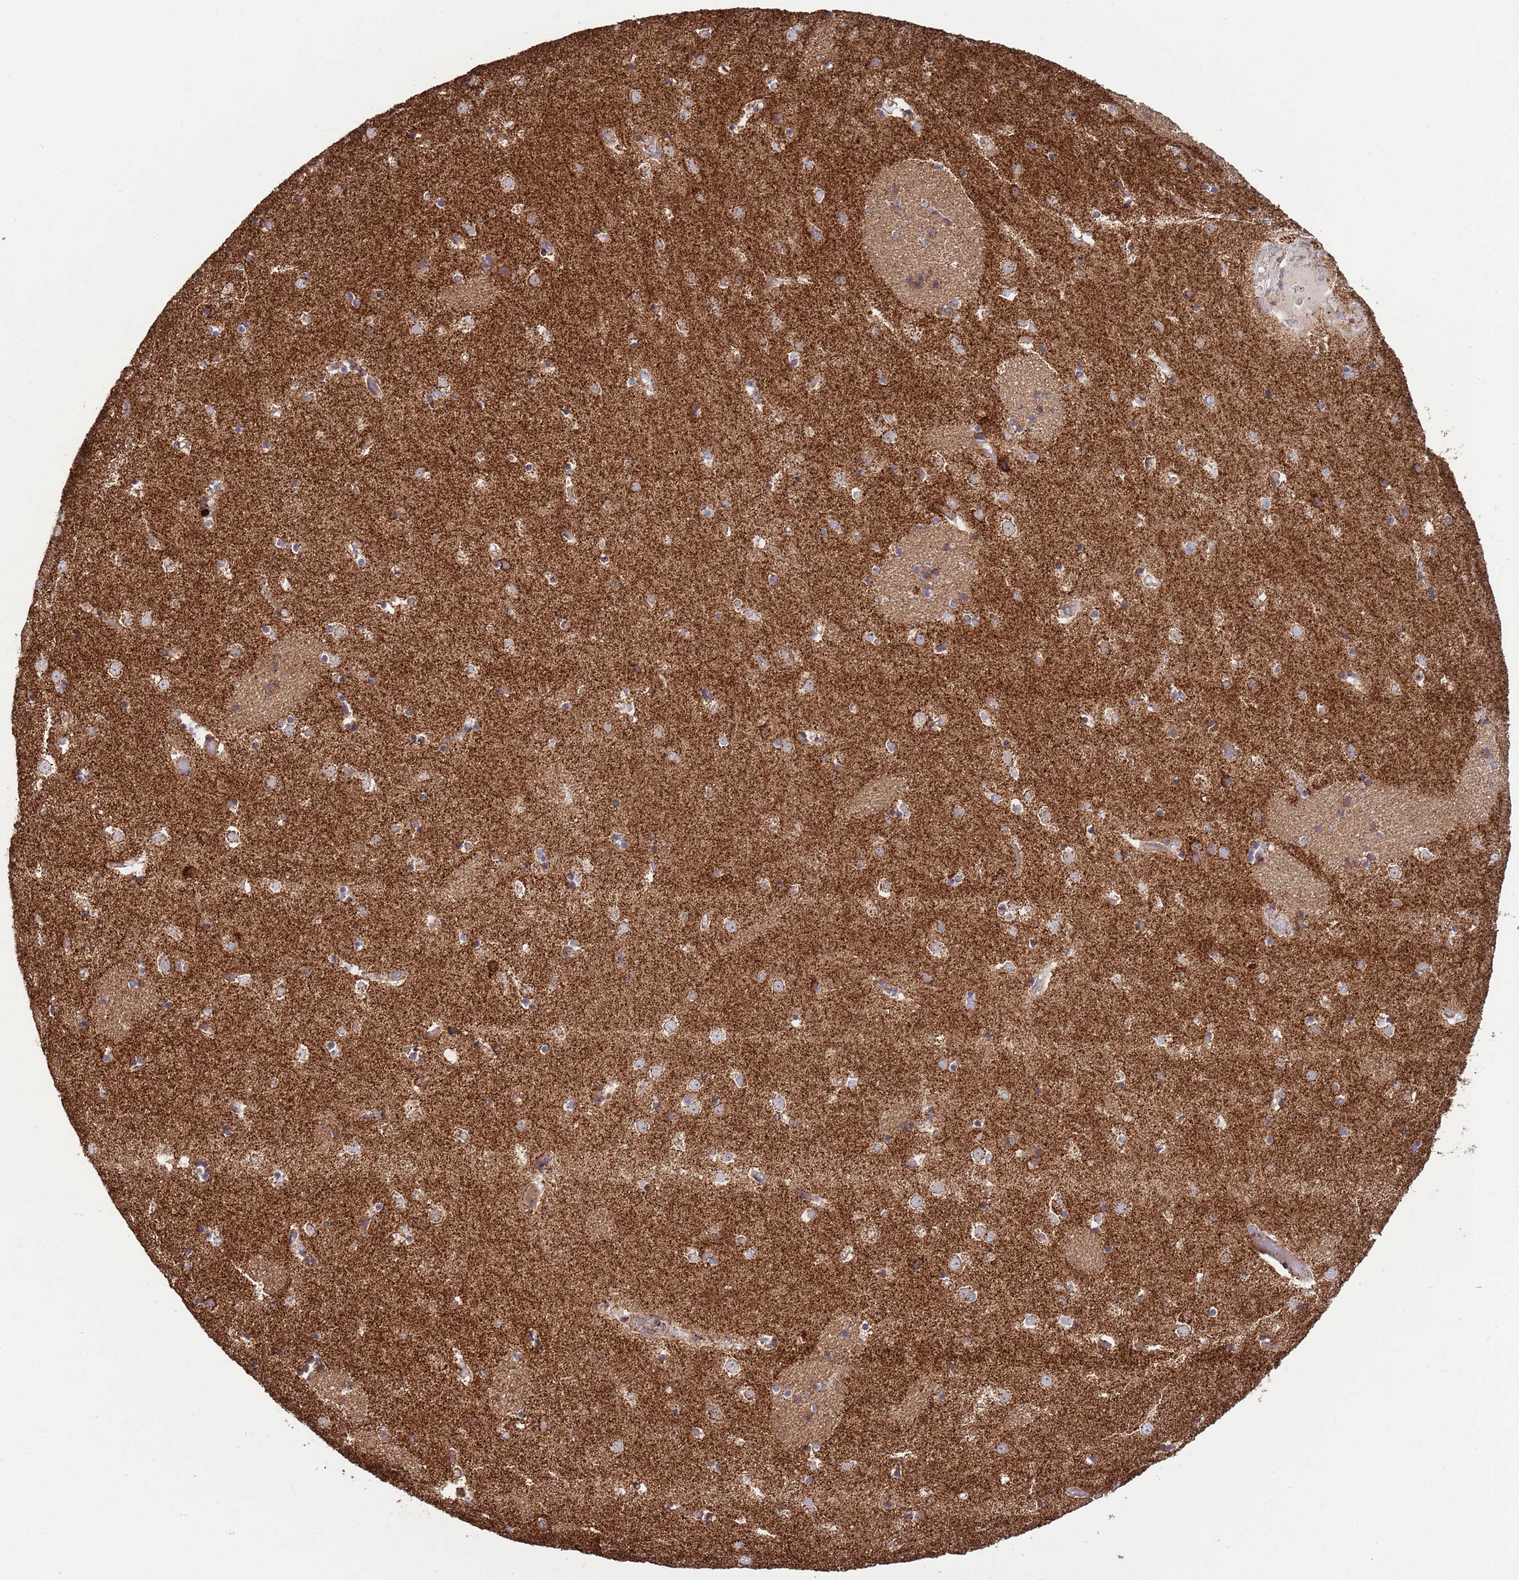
{"staining": {"intensity": "weak", "quantity": "<25%", "location": "cytoplasmic/membranous"}, "tissue": "caudate", "cell_type": "Glial cells", "image_type": "normal", "snomed": [{"axis": "morphology", "description": "Normal tissue, NOS"}, {"axis": "topography", "description": "Lateral ventricle wall"}], "caption": "IHC photomicrograph of benign human caudate stained for a protein (brown), which displays no staining in glial cells.", "gene": "ATP5PD", "patient": {"sex": "female", "age": 52}}